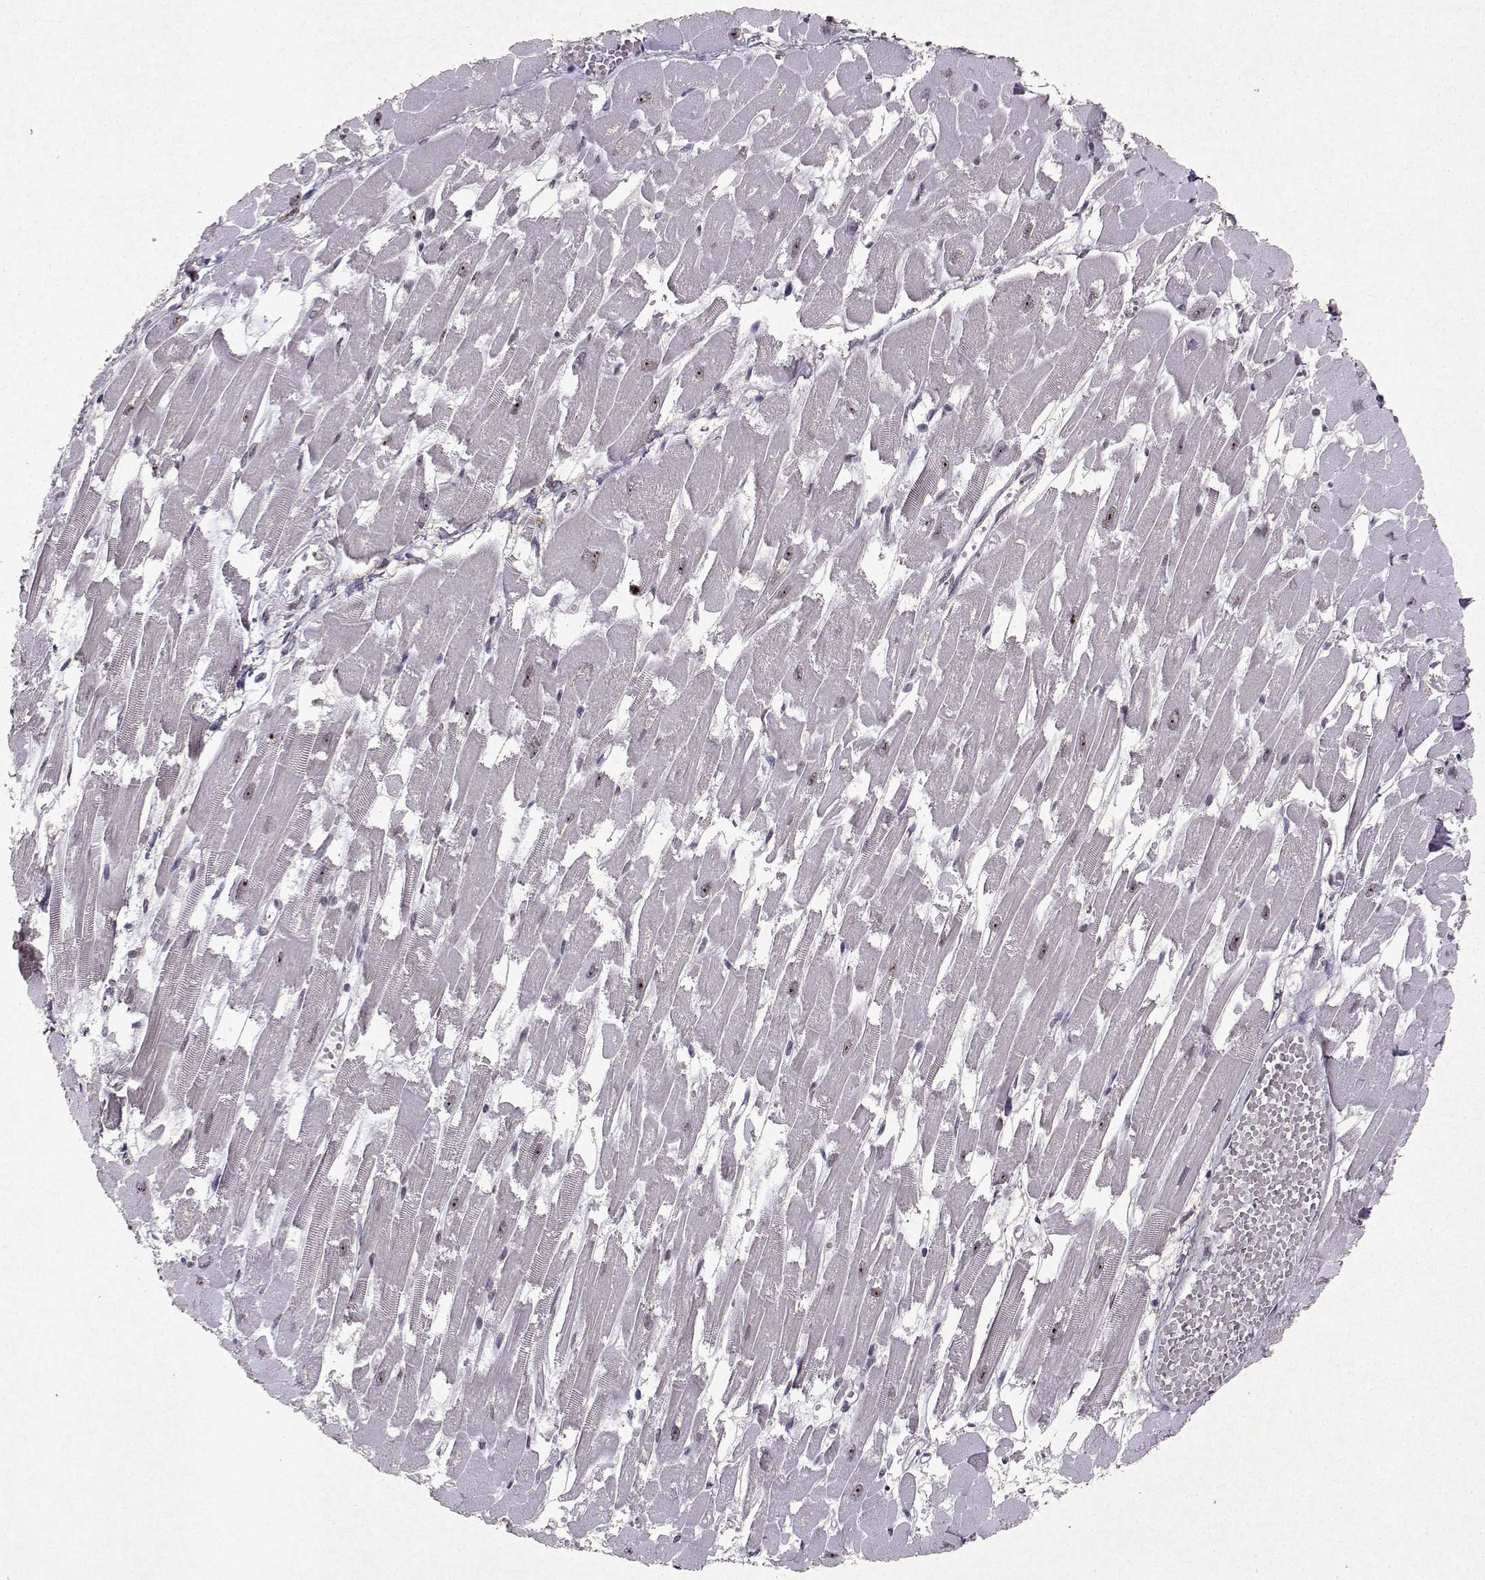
{"staining": {"intensity": "moderate", "quantity": "<25%", "location": "nuclear"}, "tissue": "heart muscle", "cell_type": "Cardiomyocytes", "image_type": "normal", "snomed": [{"axis": "morphology", "description": "Normal tissue, NOS"}, {"axis": "topography", "description": "Heart"}], "caption": "An image of heart muscle stained for a protein exhibits moderate nuclear brown staining in cardiomyocytes. (Stains: DAB in brown, nuclei in blue, Microscopy: brightfield microscopy at high magnification).", "gene": "DDX56", "patient": {"sex": "female", "age": 52}}